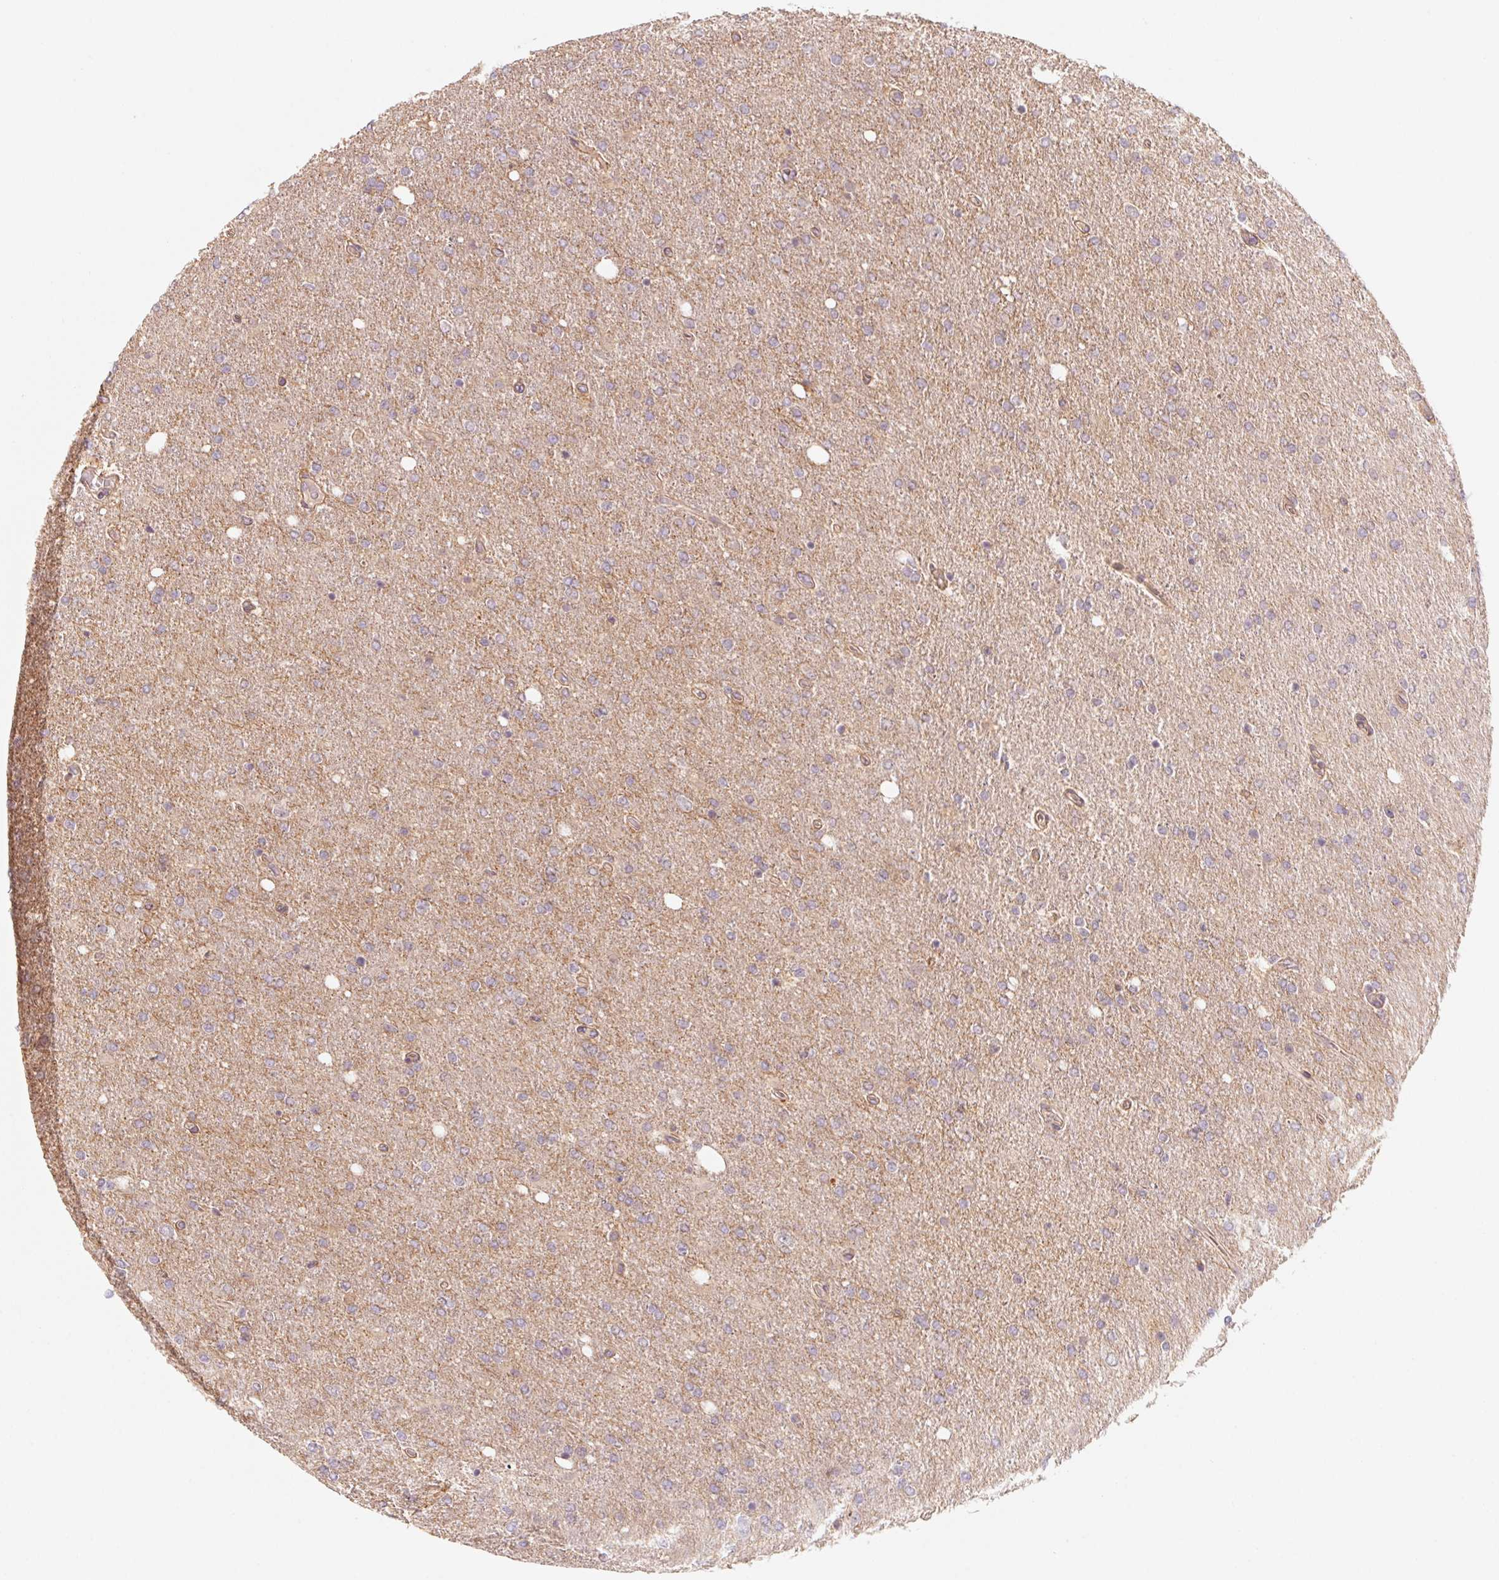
{"staining": {"intensity": "weak", "quantity": "<25%", "location": "cytoplasmic/membranous"}, "tissue": "glioma", "cell_type": "Tumor cells", "image_type": "cancer", "snomed": [{"axis": "morphology", "description": "Glioma, malignant, High grade"}, {"axis": "topography", "description": "Cerebral cortex"}], "caption": "Image shows no significant protein staining in tumor cells of glioma.", "gene": "CCDC112", "patient": {"sex": "male", "age": 70}}